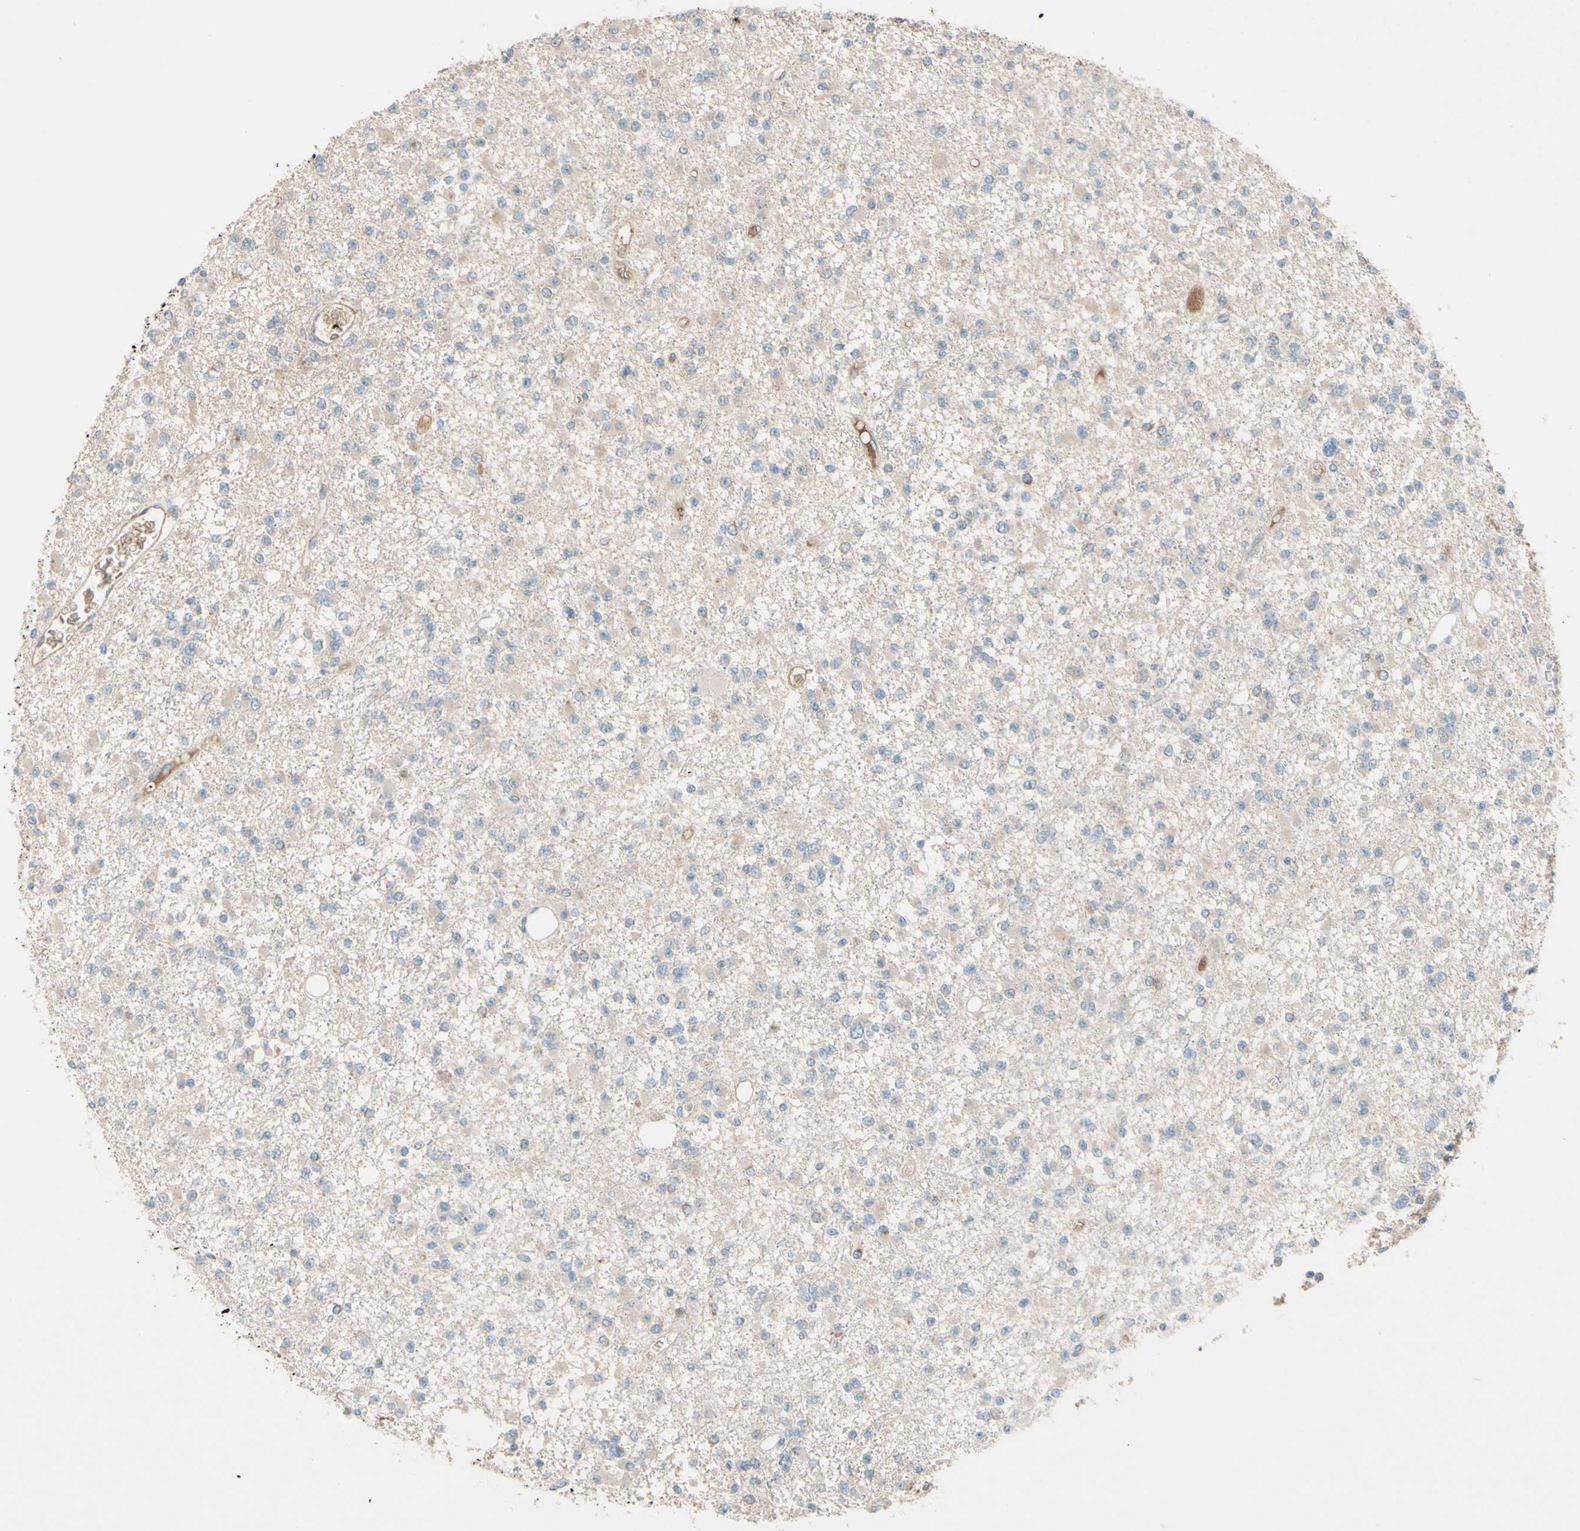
{"staining": {"intensity": "negative", "quantity": "none", "location": "none"}, "tissue": "glioma", "cell_type": "Tumor cells", "image_type": "cancer", "snomed": [{"axis": "morphology", "description": "Glioma, malignant, Low grade"}, {"axis": "topography", "description": "Brain"}], "caption": "The histopathology image shows no staining of tumor cells in malignant low-grade glioma.", "gene": "IL2", "patient": {"sex": "female", "age": 22}}